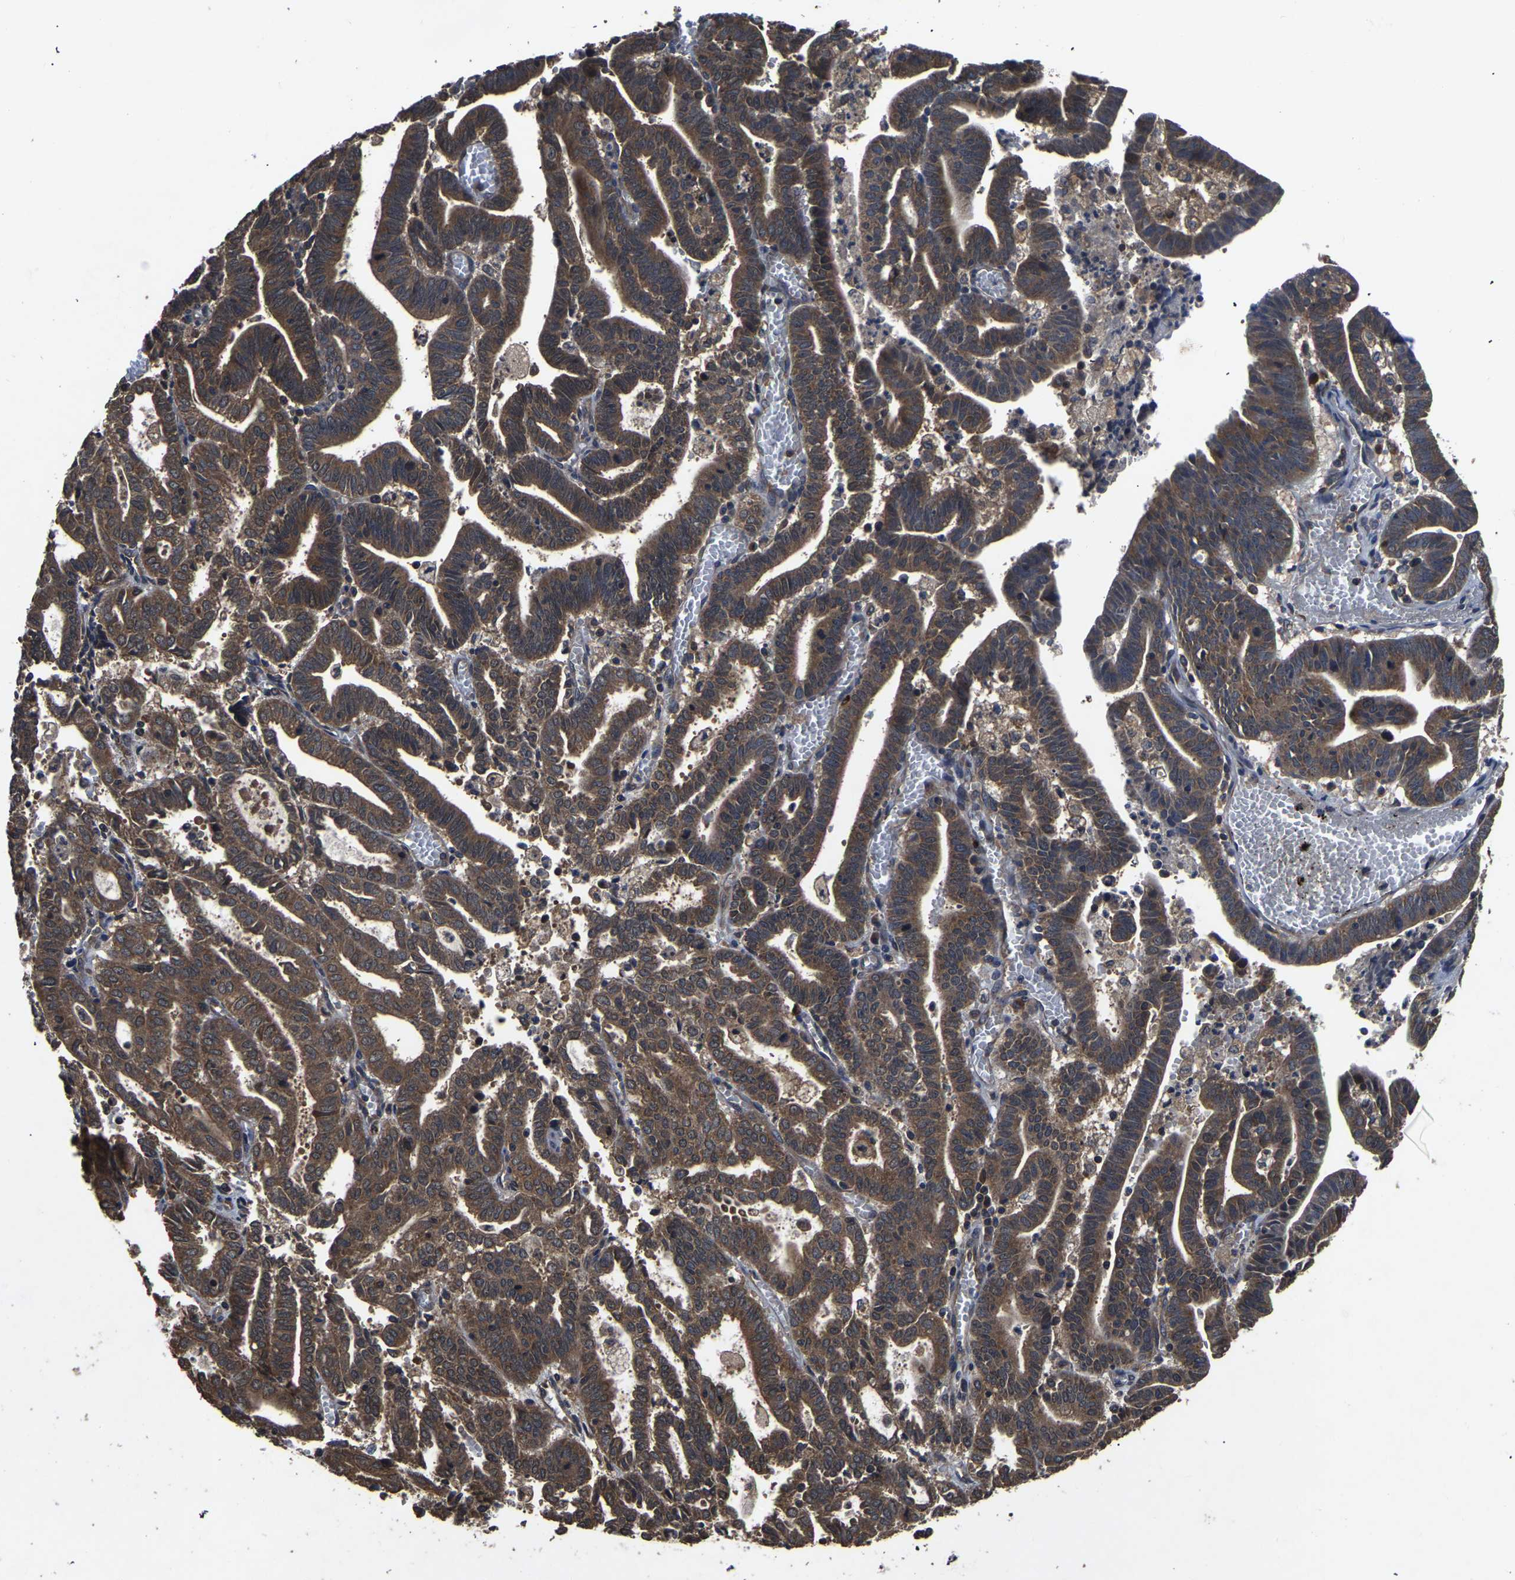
{"staining": {"intensity": "moderate", "quantity": ">75%", "location": "cytoplasmic/membranous"}, "tissue": "endometrial cancer", "cell_type": "Tumor cells", "image_type": "cancer", "snomed": [{"axis": "morphology", "description": "Adenocarcinoma, NOS"}, {"axis": "topography", "description": "Uterus"}], "caption": "Endometrial cancer tissue displays moderate cytoplasmic/membranous expression in about >75% of tumor cells", "gene": "CRYZL1", "patient": {"sex": "female", "age": 83}}